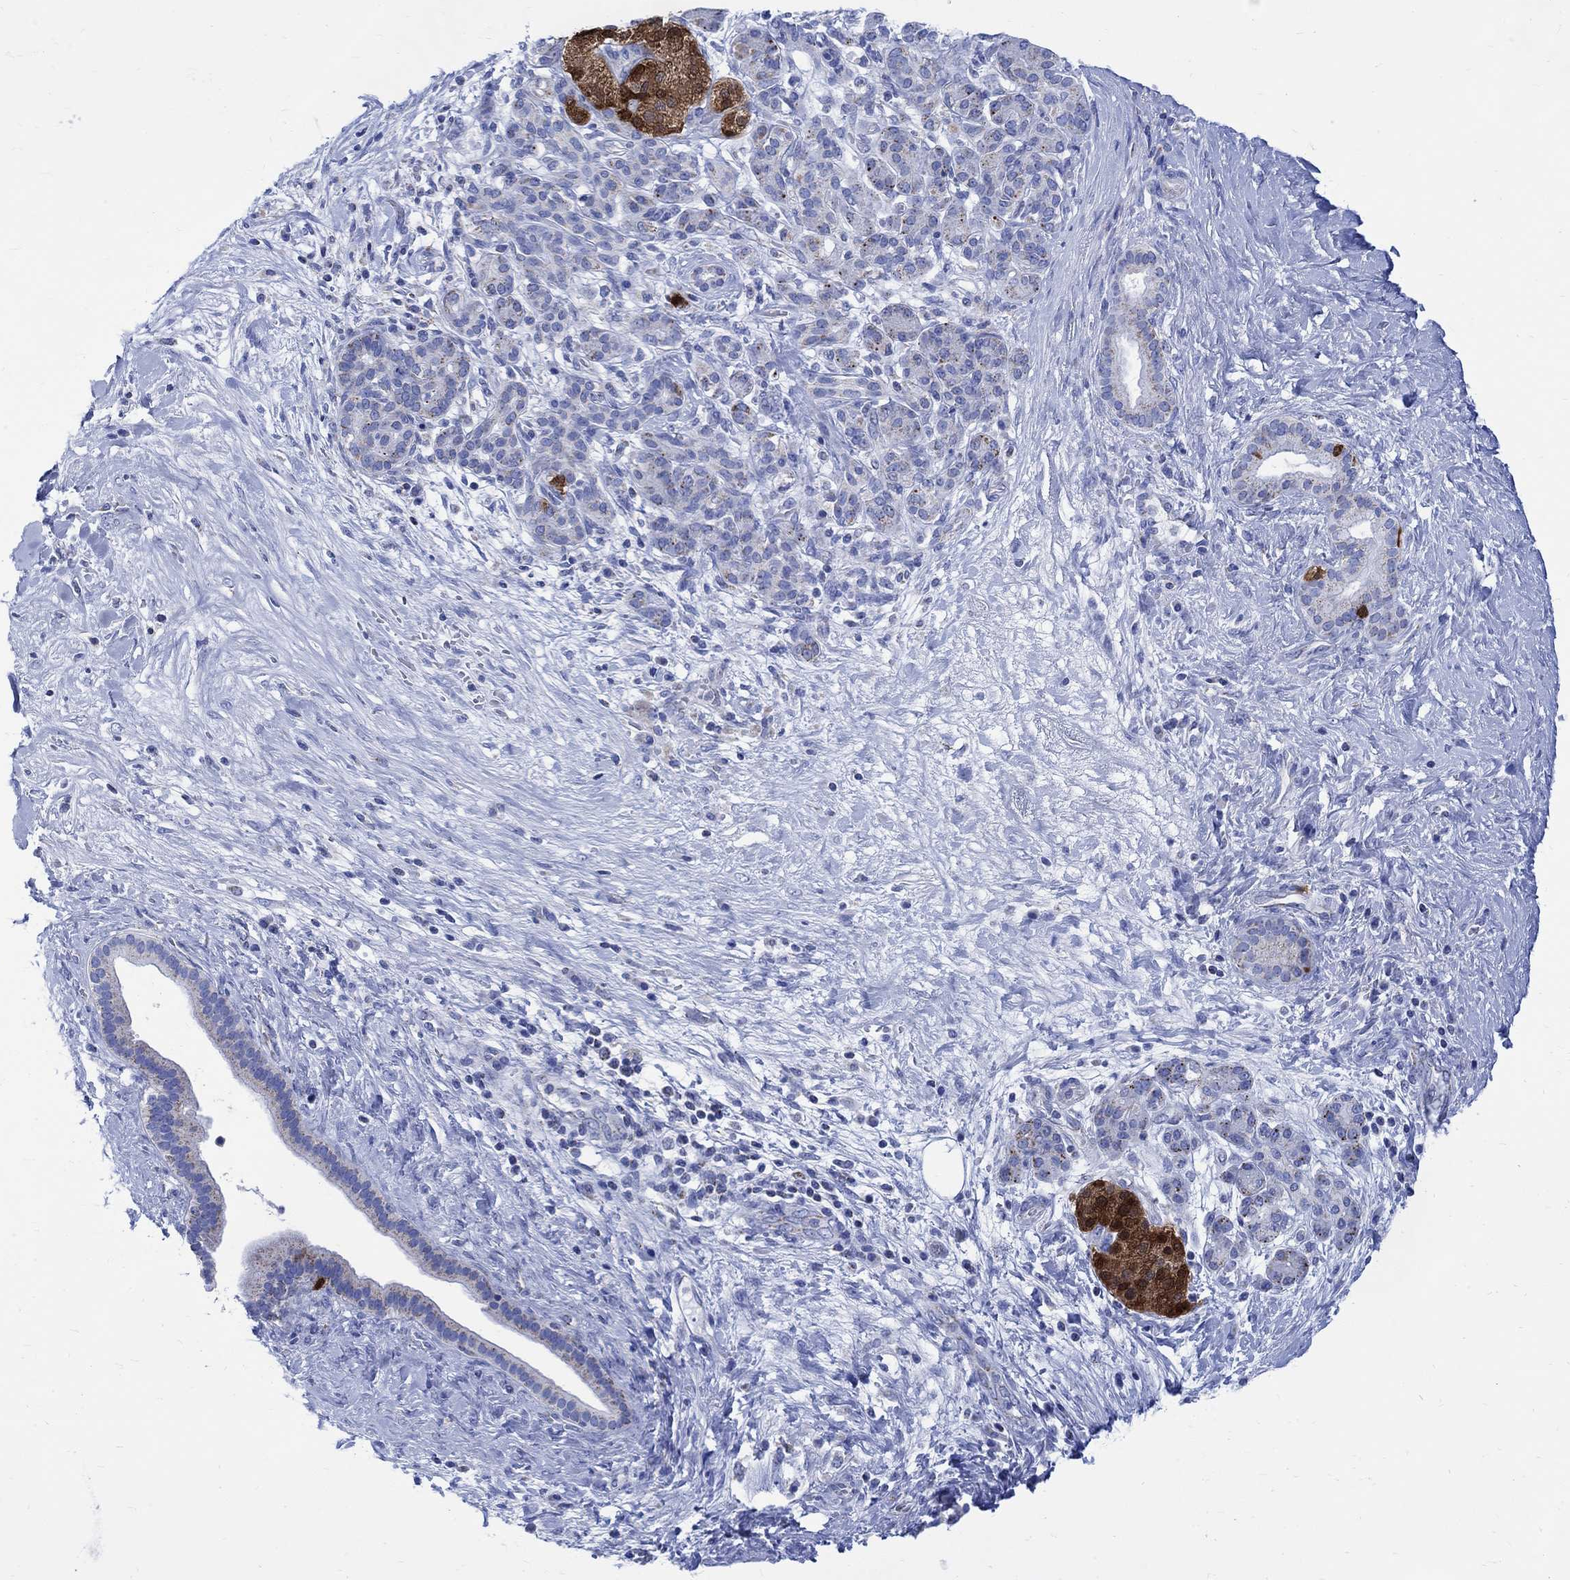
{"staining": {"intensity": "moderate", "quantity": "<25%", "location": "cytoplasmic/membranous"}, "tissue": "pancreatic cancer", "cell_type": "Tumor cells", "image_type": "cancer", "snomed": [{"axis": "morphology", "description": "Adenocarcinoma, NOS"}, {"axis": "topography", "description": "Pancreas"}], "caption": "This photomicrograph reveals immunohistochemistry staining of human pancreatic cancer, with low moderate cytoplasmic/membranous expression in approximately <25% of tumor cells.", "gene": "CPLX2", "patient": {"sex": "male", "age": 44}}